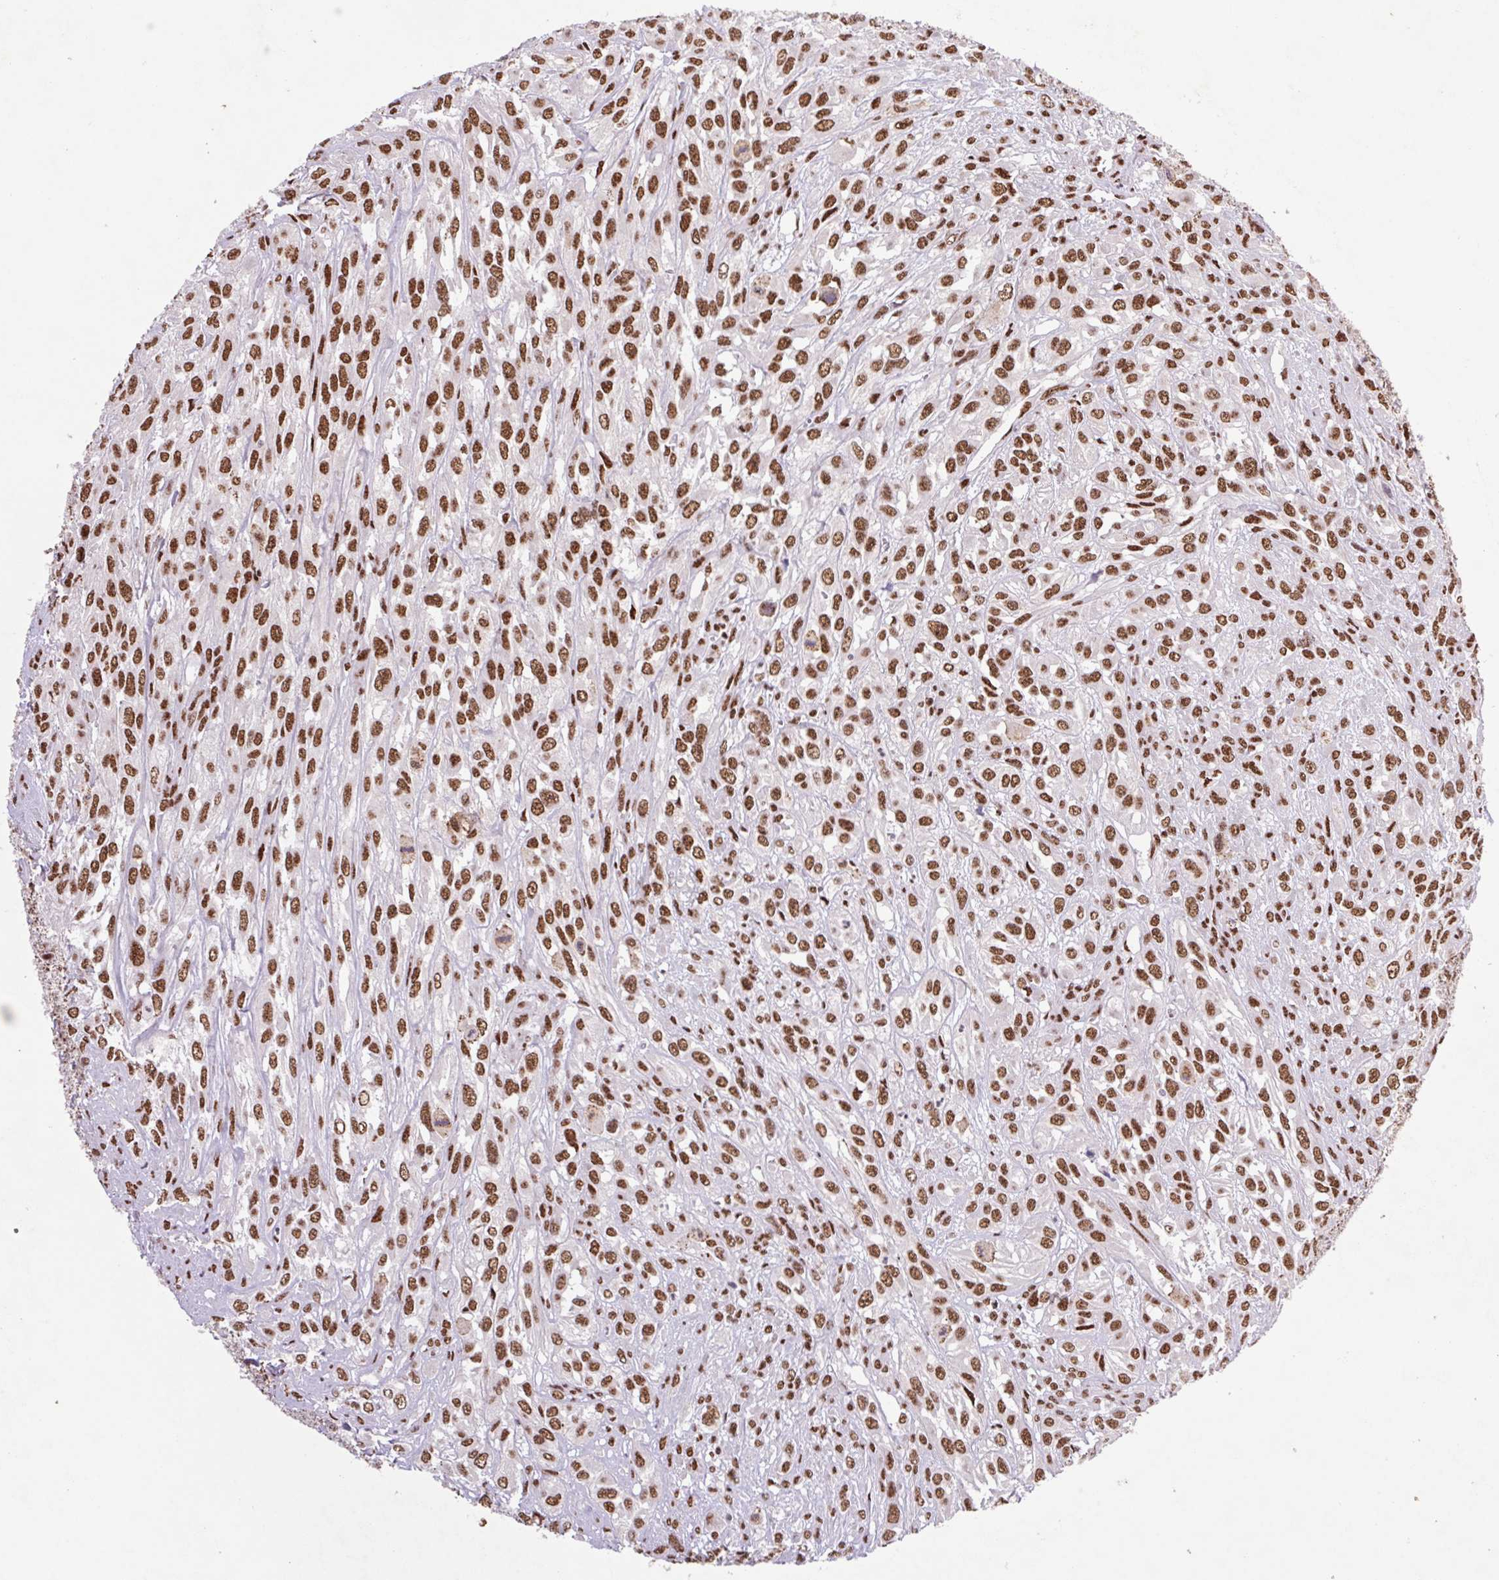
{"staining": {"intensity": "strong", "quantity": ">75%", "location": "nuclear"}, "tissue": "urothelial cancer", "cell_type": "Tumor cells", "image_type": "cancer", "snomed": [{"axis": "morphology", "description": "Urothelial carcinoma, High grade"}, {"axis": "topography", "description": "Urinary bladder"}], "caption": "A brown stain shows strong nuclear positivity of a protein in human urothelial carcinoma (high-grade) tumor cells. The protein is shown in brown color, while the nuclei are stained blue.", "gene": "LDLRAD4", "patient": {"sex": "male", "age": 67}}